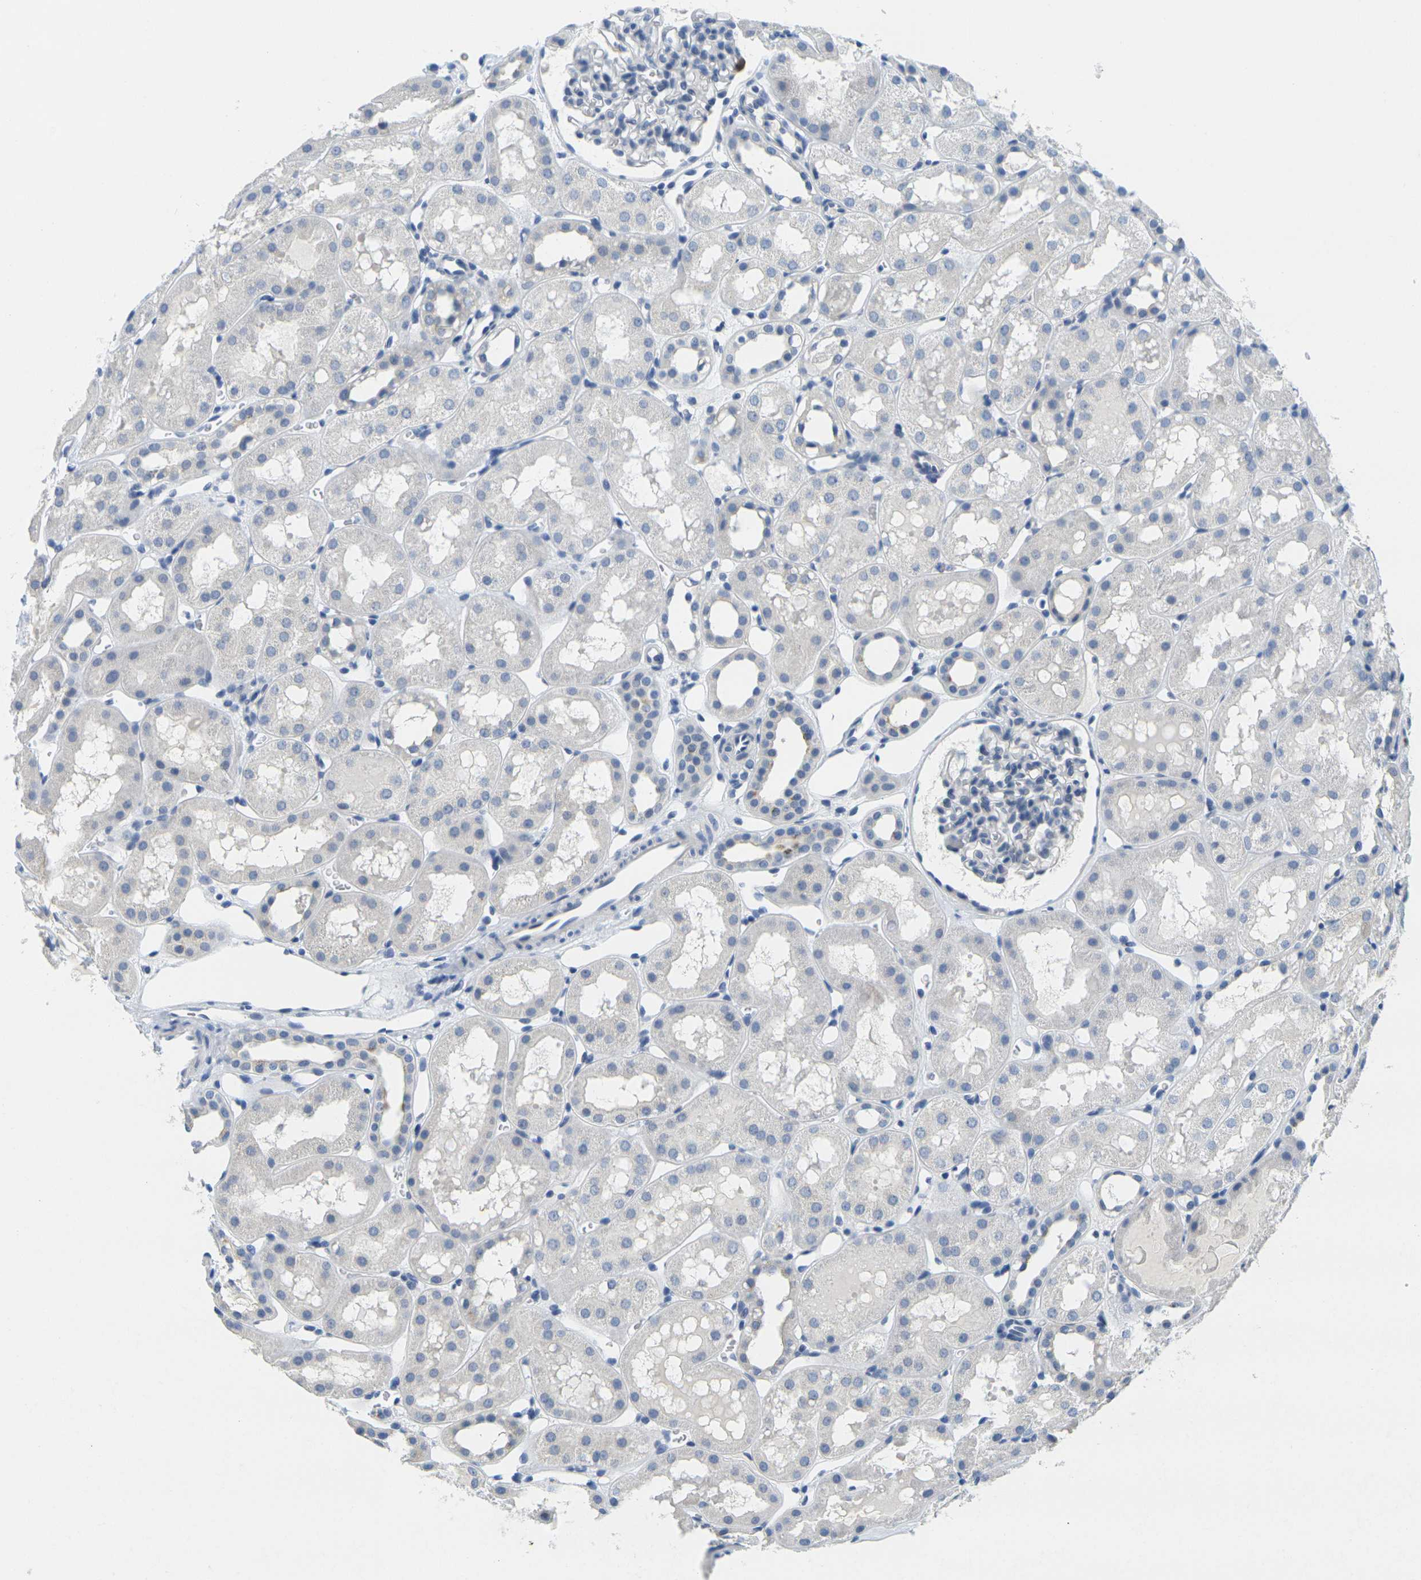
{"staining": {"intensity": "negative", "quantity": "none", "location": "none"}, "tissue": "kidney", "cell_type": "Cells in glomeruli", "image_type": "normal", "snomed": [{"axis": "morphology", "description": "Normal tissue, NOS"}, {"axis": "topography", "description": "Kidney"}, {"axis": "topography", "description": "Urinary bladder"}], "caption": "A micrograph of human kidney is negative for staining in cells in glomeruli. (Brightfield microscopy of DAB (3,3'-diaminobenzidine) IHC at high magnification).", "gene": "GPR15", "patient": {"sex": "male", "age": 16}}